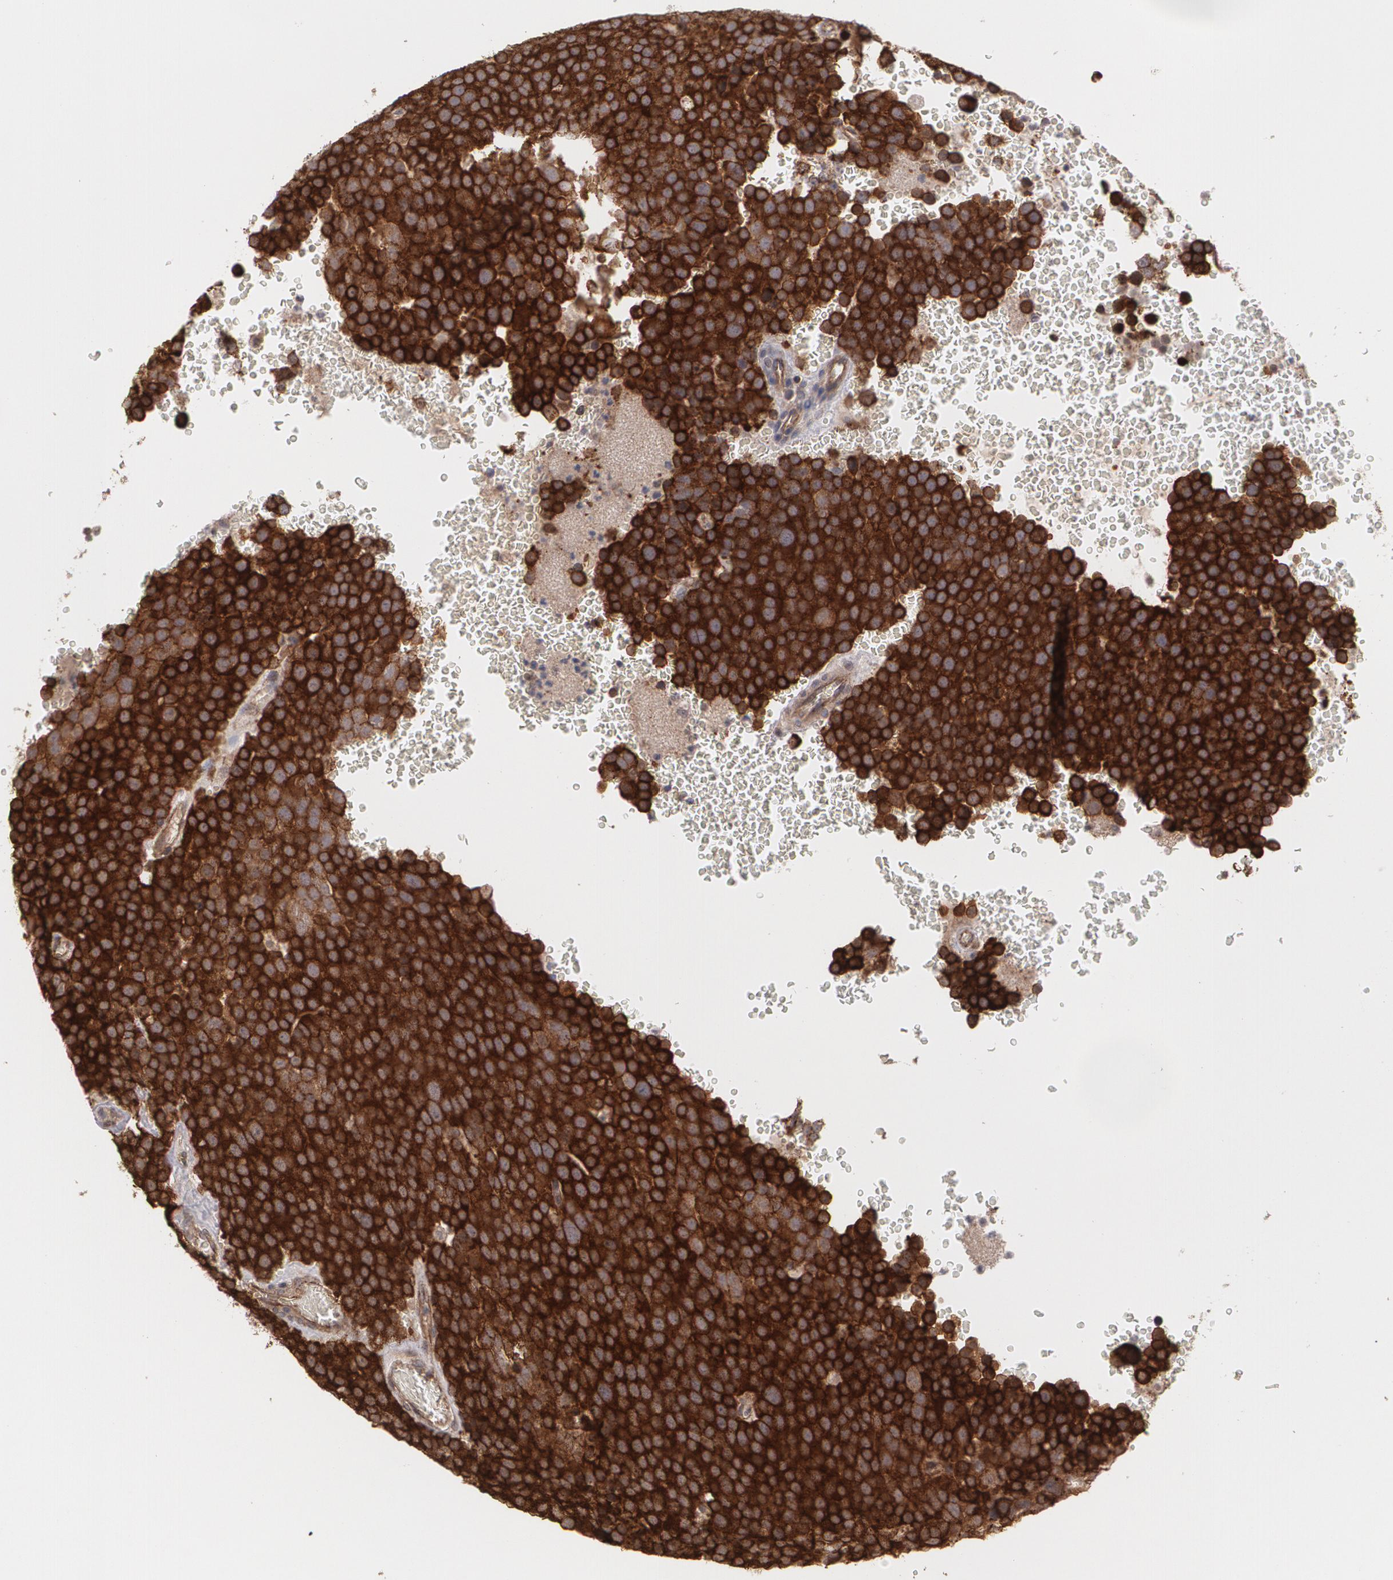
{"staining": {"intensity": "strong", "quantity": ">75%", "location": "cytoplasmic/membranous"}, "tissue": "testis cancer", "cell_type": "Tumor cells", "image_type": "cancer", "snomed": [{"axis": "morphology", "description": "Seminoma, NOS"}, {"axis": "topography", "description": "Testis"}], "caption": "Testis cancer (seminoma) tissue shows strong cytoplasmic/membranous expression in about >75% of tumor cells, visualized by immunohistochemistry.", "gene": "TJP1", "patient": {"sex": "male", "age": 71}}